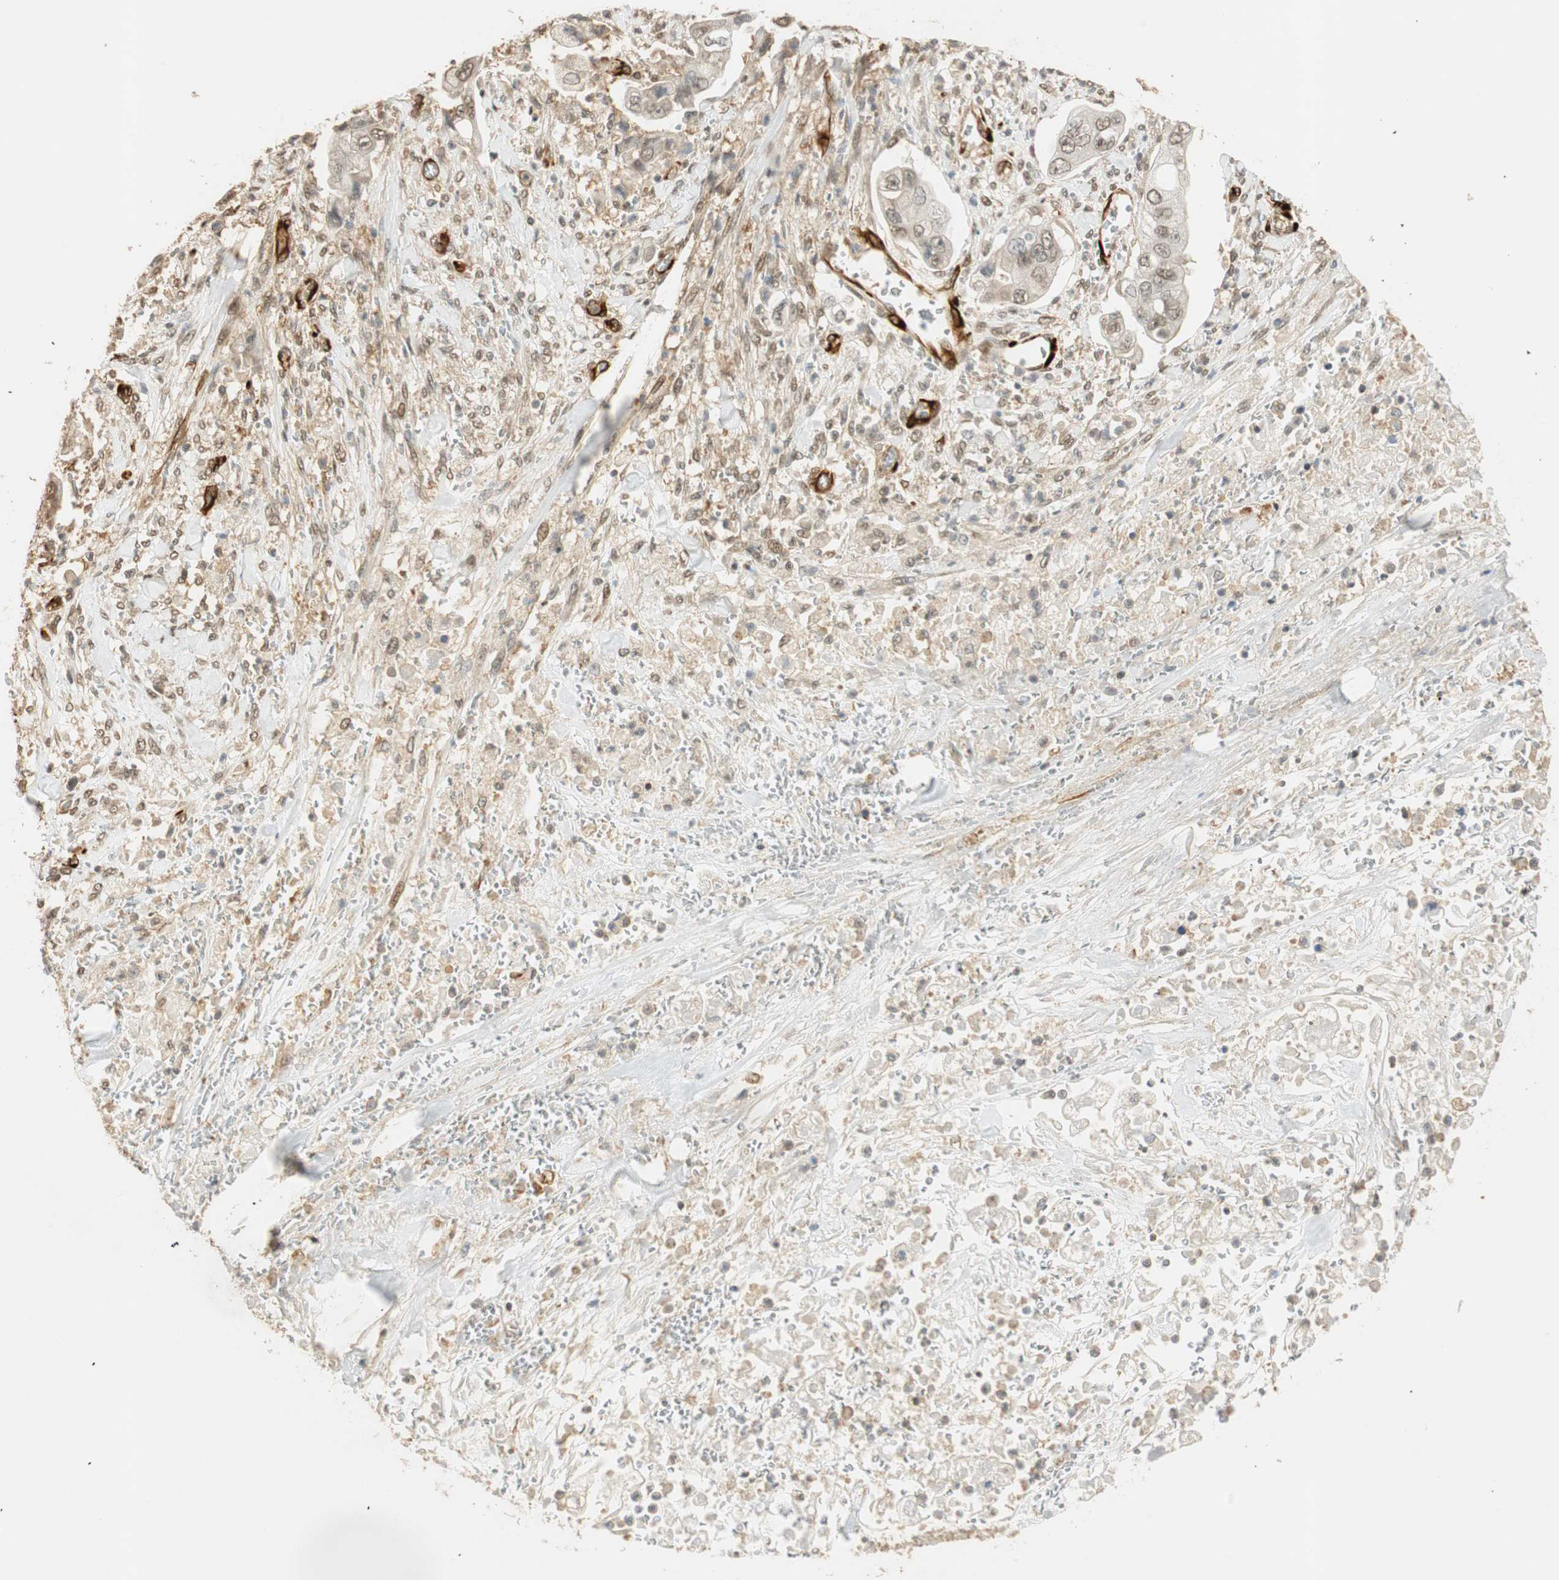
{"staining": {"intensity": "negative", "quantity": "none", "location": "none"}, "tissue": "stomach cancer", "cell_type": "Tumor cells", "image_type": "cancer", "snomed": [{"axis": "morphology", "description": "Adenocarcinoma, NOS"}, {"axis": "topography", "description": "Stomach"}], "caption": "Immunohistochemical staining of human adenocarcinoma (stomach) demonstrates no significant expression in tumor cells. (DAB (3,3'-diaminobenzidine) immunohistochemistry visualized using brightfield microscopy, high magnification).", "gene": "NES", "patient": {"sex": "male", "age": 62}}